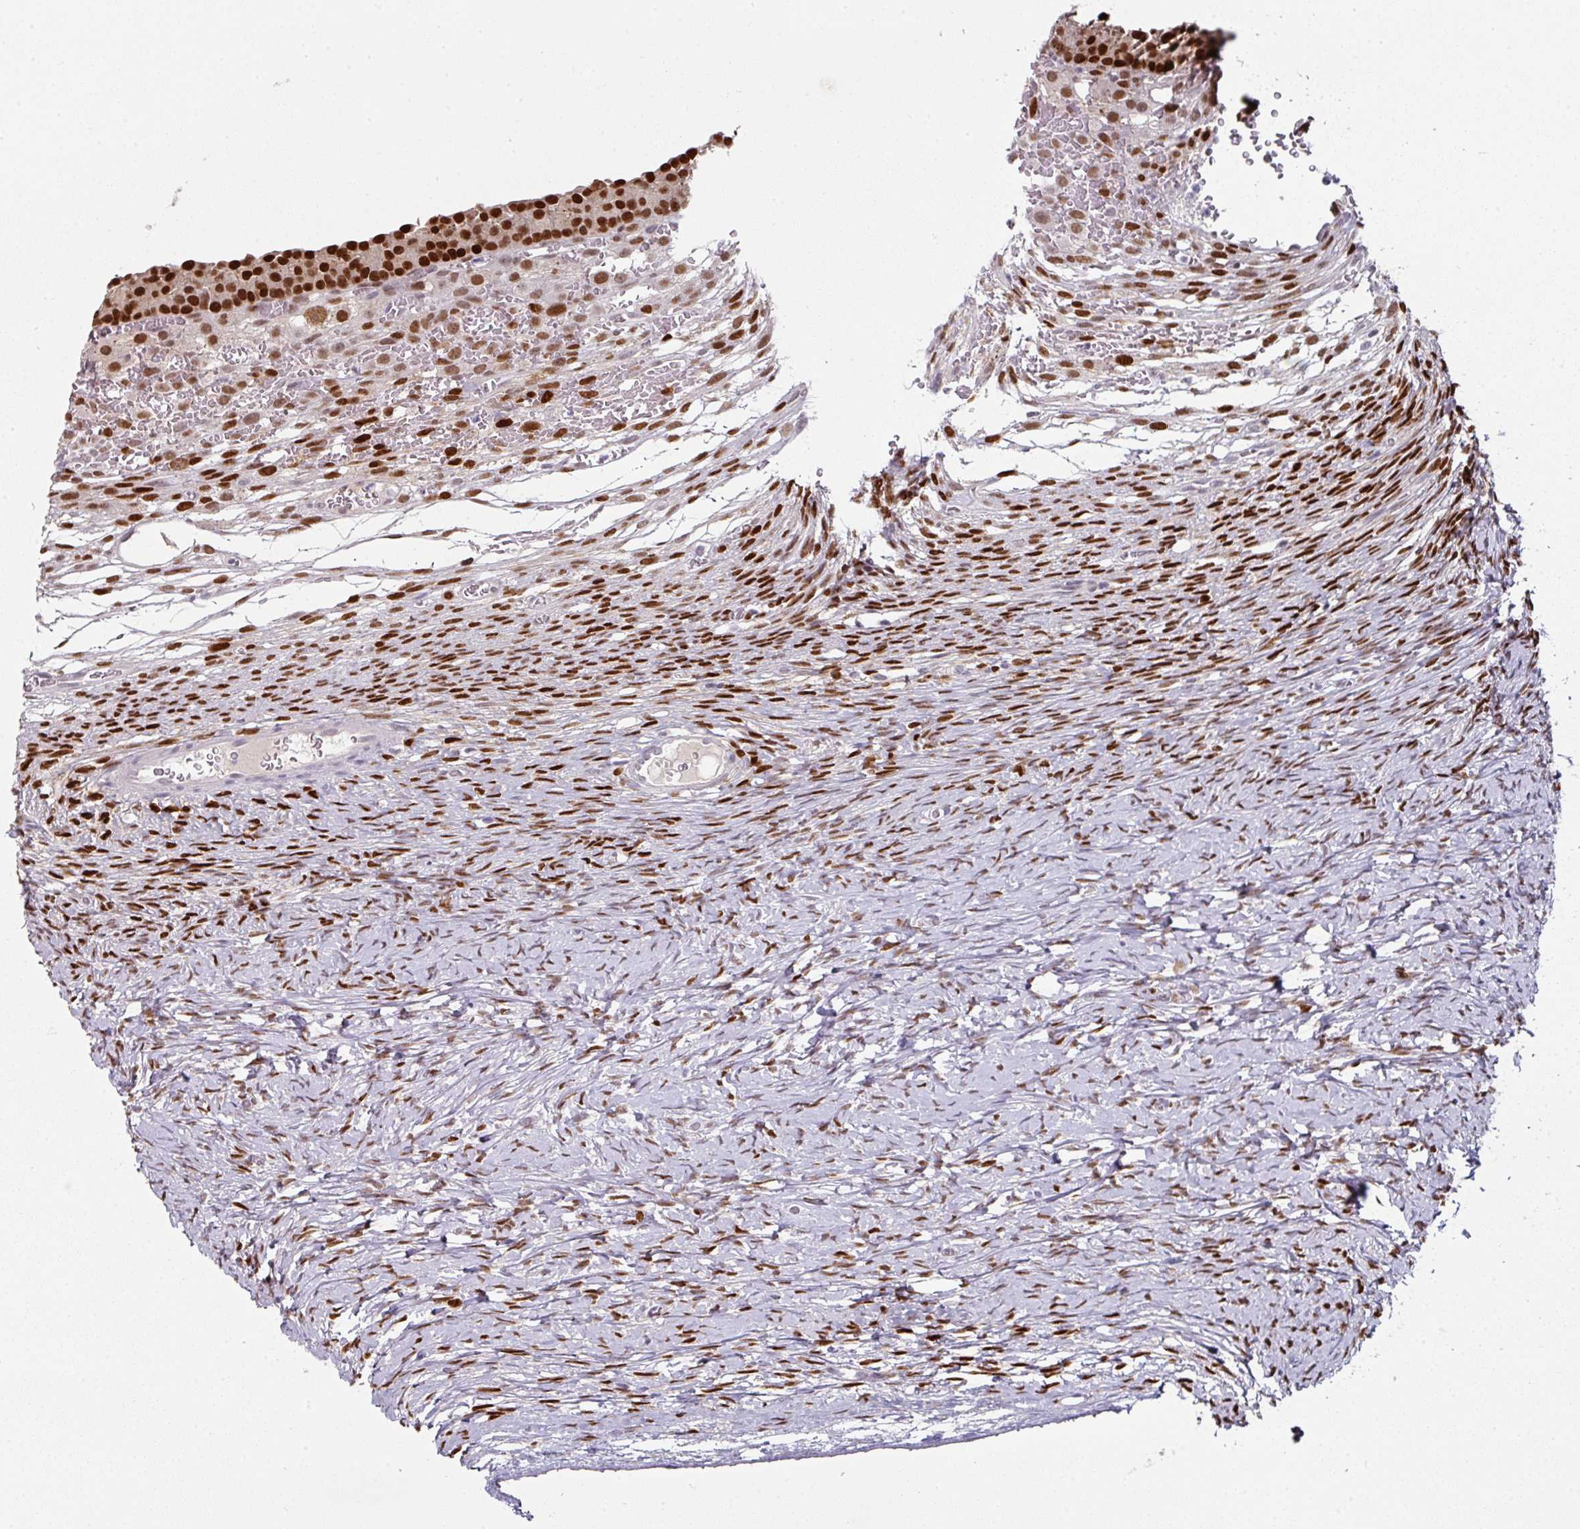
{"staining": {"intensity": "strong", "quantity": ">75%", "location": "nuclear"}, "tissue": "ovary", "cell_type": "Ovarian stroma cells", "image_type": "normal", "snomed": [{"axis": "morphology", "description": "Normal tissue, NOS"}, {"axis": "topography", "description": "Ovary"}], "caption": "Unremarkable ovary reveals strong nuclear expression in approximately >75% of ovarian stroma cells, visualized by immunohistochemistry.", "gene": "ELK1", "patient": {"sex": "female", "age": 39}}